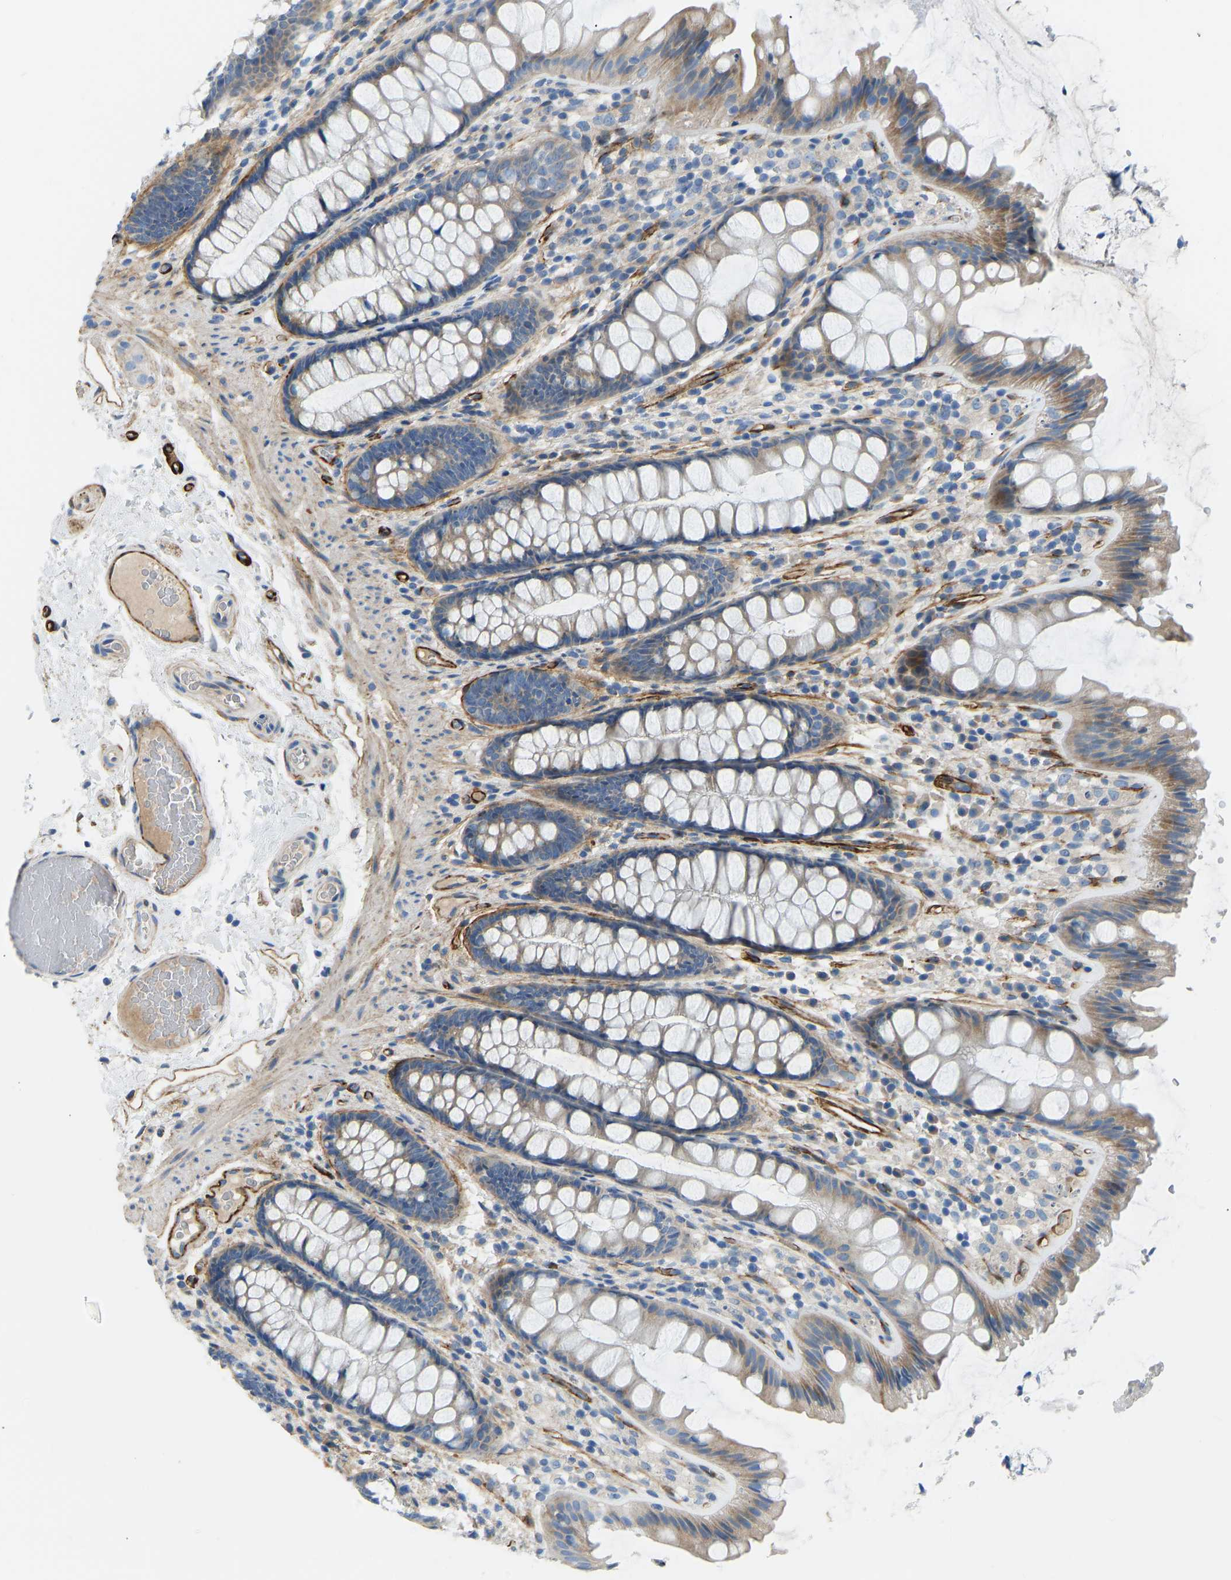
{"staining": {"intensity": "strong", "quantity": ">75%", "location": "cytoplasmic/membranous"}, "tissue": "colon", "cell_type": "Endothelial cells", "image_type": "normal", "snomed": [{"axis": "morphology", "description": "Normal tissue, NOS"}, {"axis": "topography", "description": "Colon"}], "caption": "Strong cytoplasmic/membranous protein expression is identified in approximately >75% of endothelial cells in colon. (IHC, brightfield microscopy, high magnification).", "gene": "COL15A1", "patient": {"sex": "female", "age": 56}}